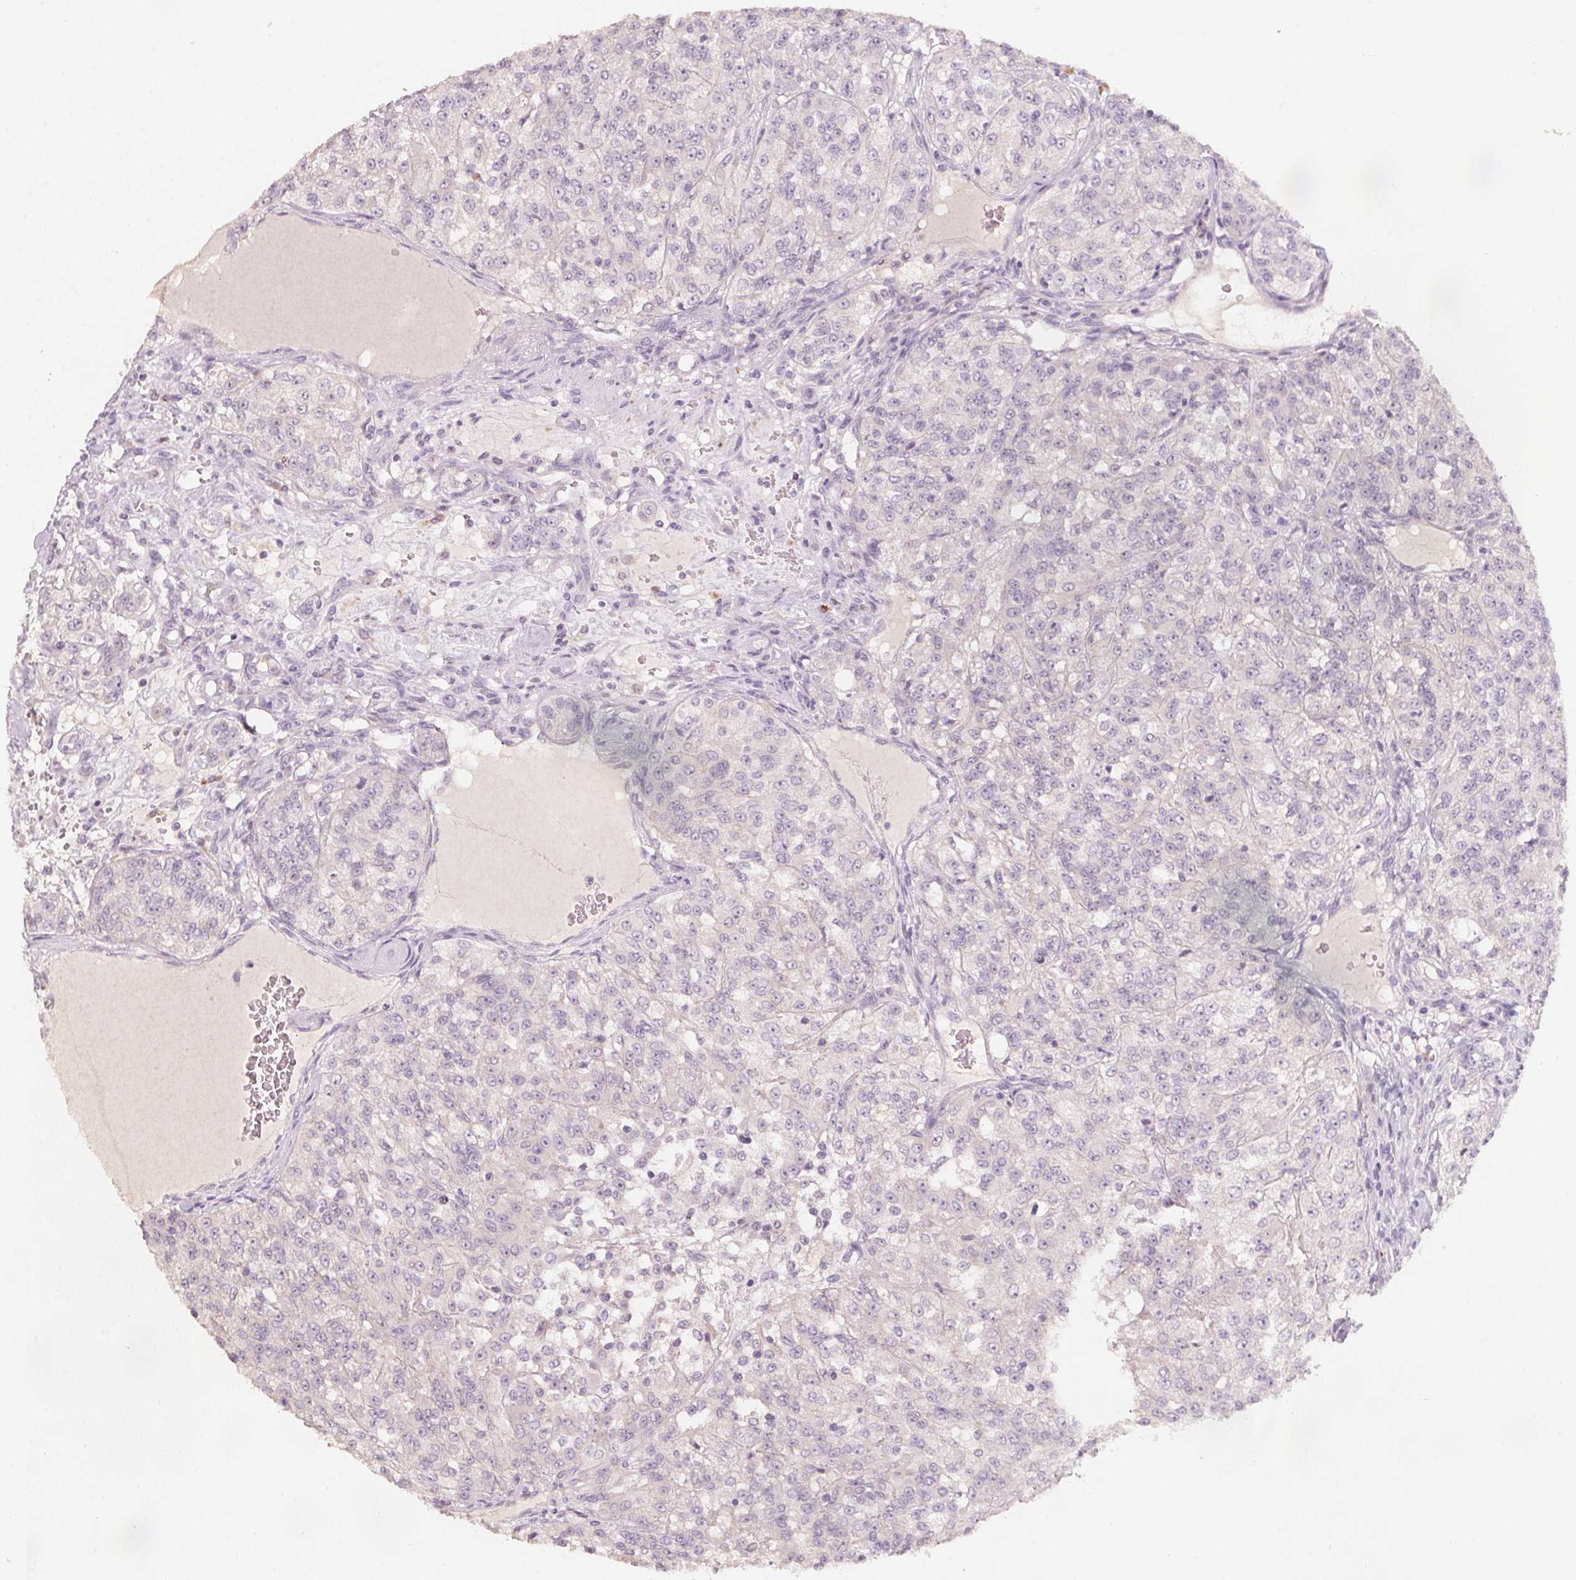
{"staining": {"intensity": "negative", "quantity": "none", "location": "none"}, "tissue": "renal cancer", "cell_type": "Tumor cells", "image_type": "cancer", "snomed": [{"axis": "morphology", "description": "Adenocarcinoma, NOS"}, {"axis": "topography", "description": "Kidney"}], "caption": "Renal cancer (adenocarcinoma) stained for a protein using IHC demonstrates no expression tumor cells.", "gene": "TREH", "patient": {"sex": "female", "age": 63}}